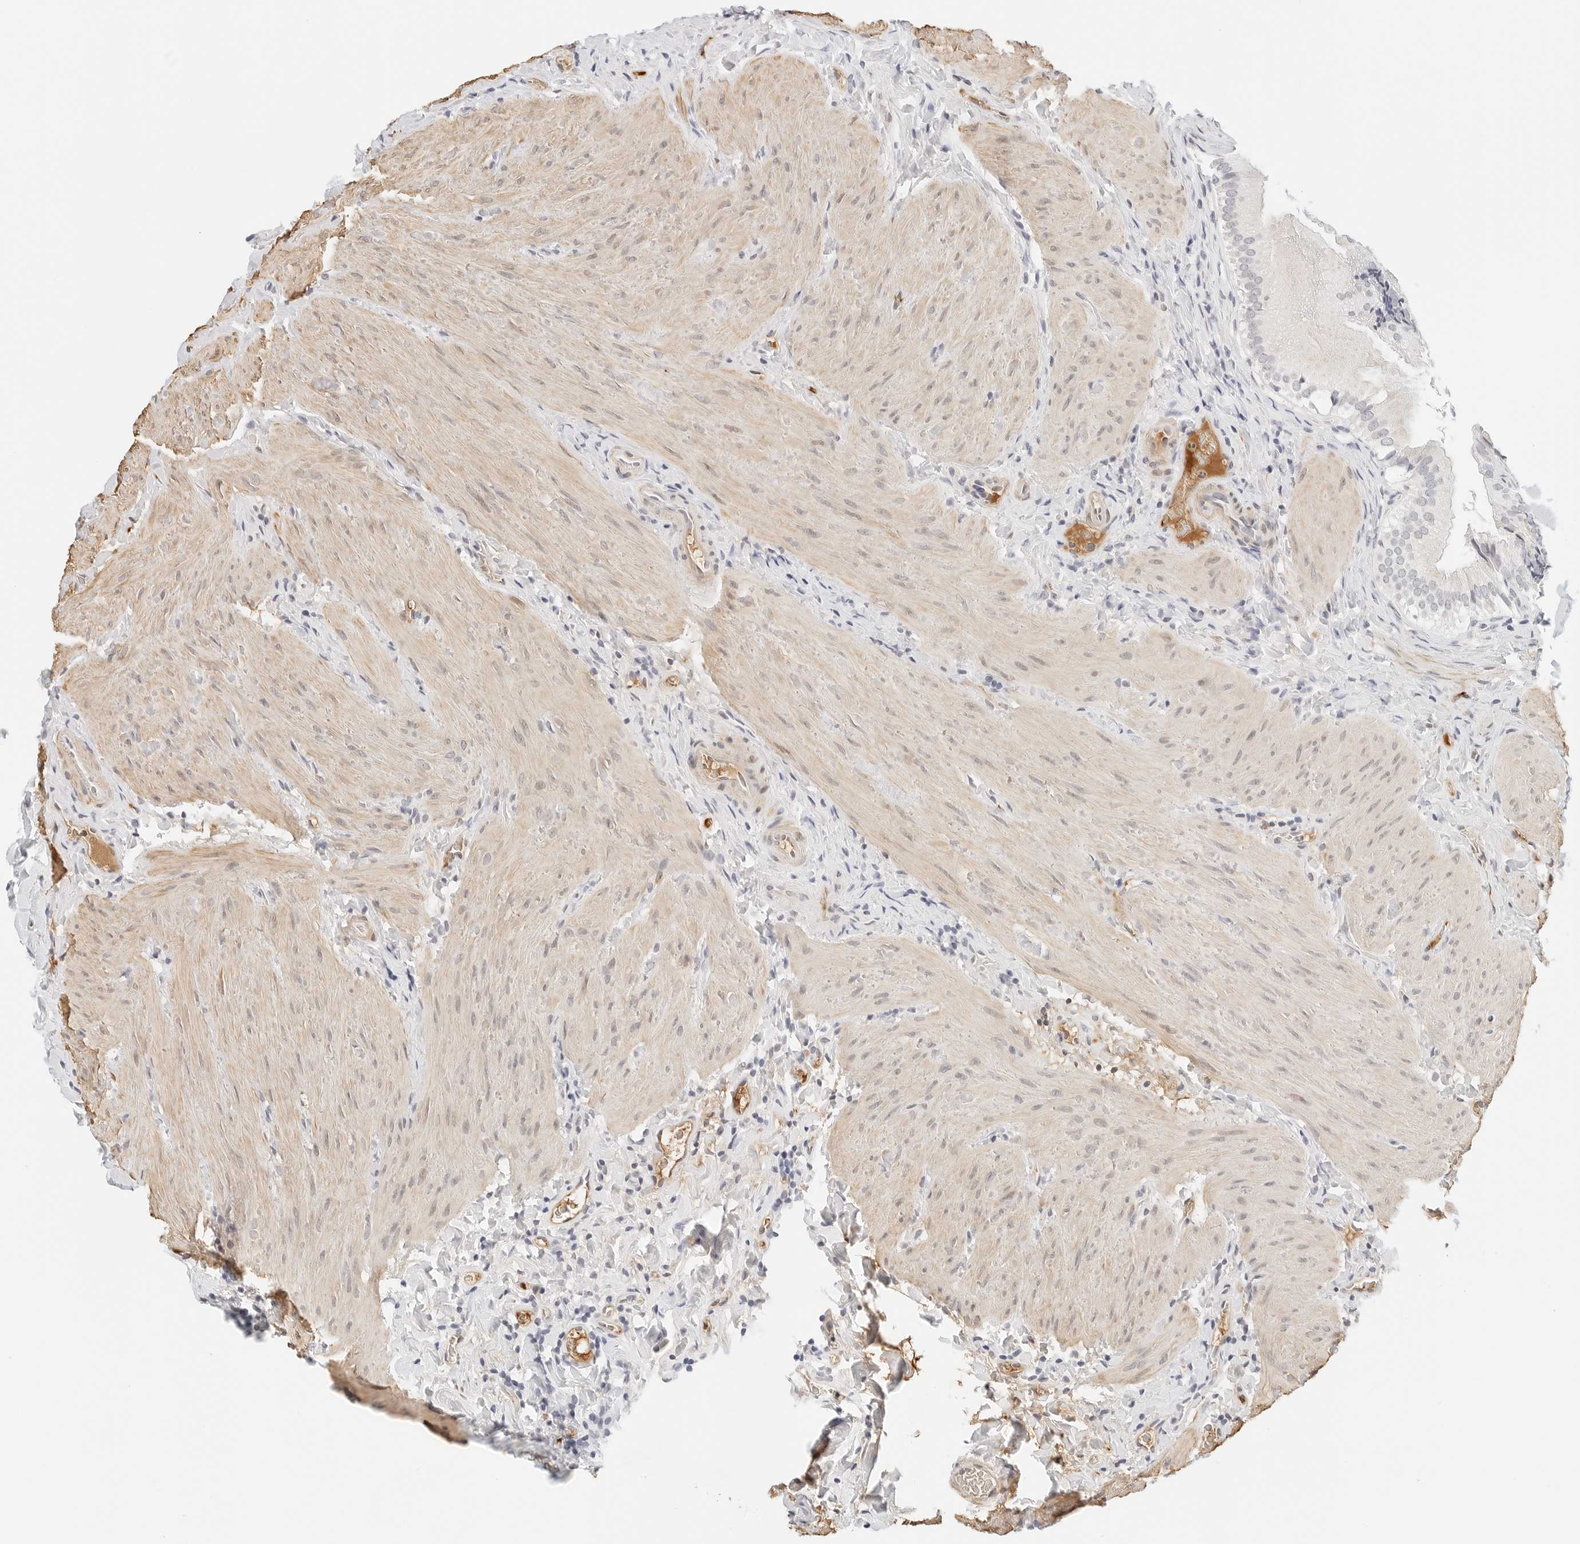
{"staining": {"intensity": "weak", "quantity": "<25%", "location": "cytoplasmic/membranous"}, "tissue": "gallbladder", "cell_type": "Glandular cells", "image_type": "normal", "snomed": [{"axis": "morphology", "description": "Normal tissue, NOS"}, {"axis": "topography", "description": "Gallbladder"}], "caption": "A high-resolution image shows IHC staining of unremarkable gallbladder, which displays no significant staining in glandular cells. (Stains: DAB immunohistochemistry with hematoxylin counter stain, Microscopy: brightfield microscopy at high magnification).", "gene": "PKDCC", "patient": {"sex": "female", "age": 30}}